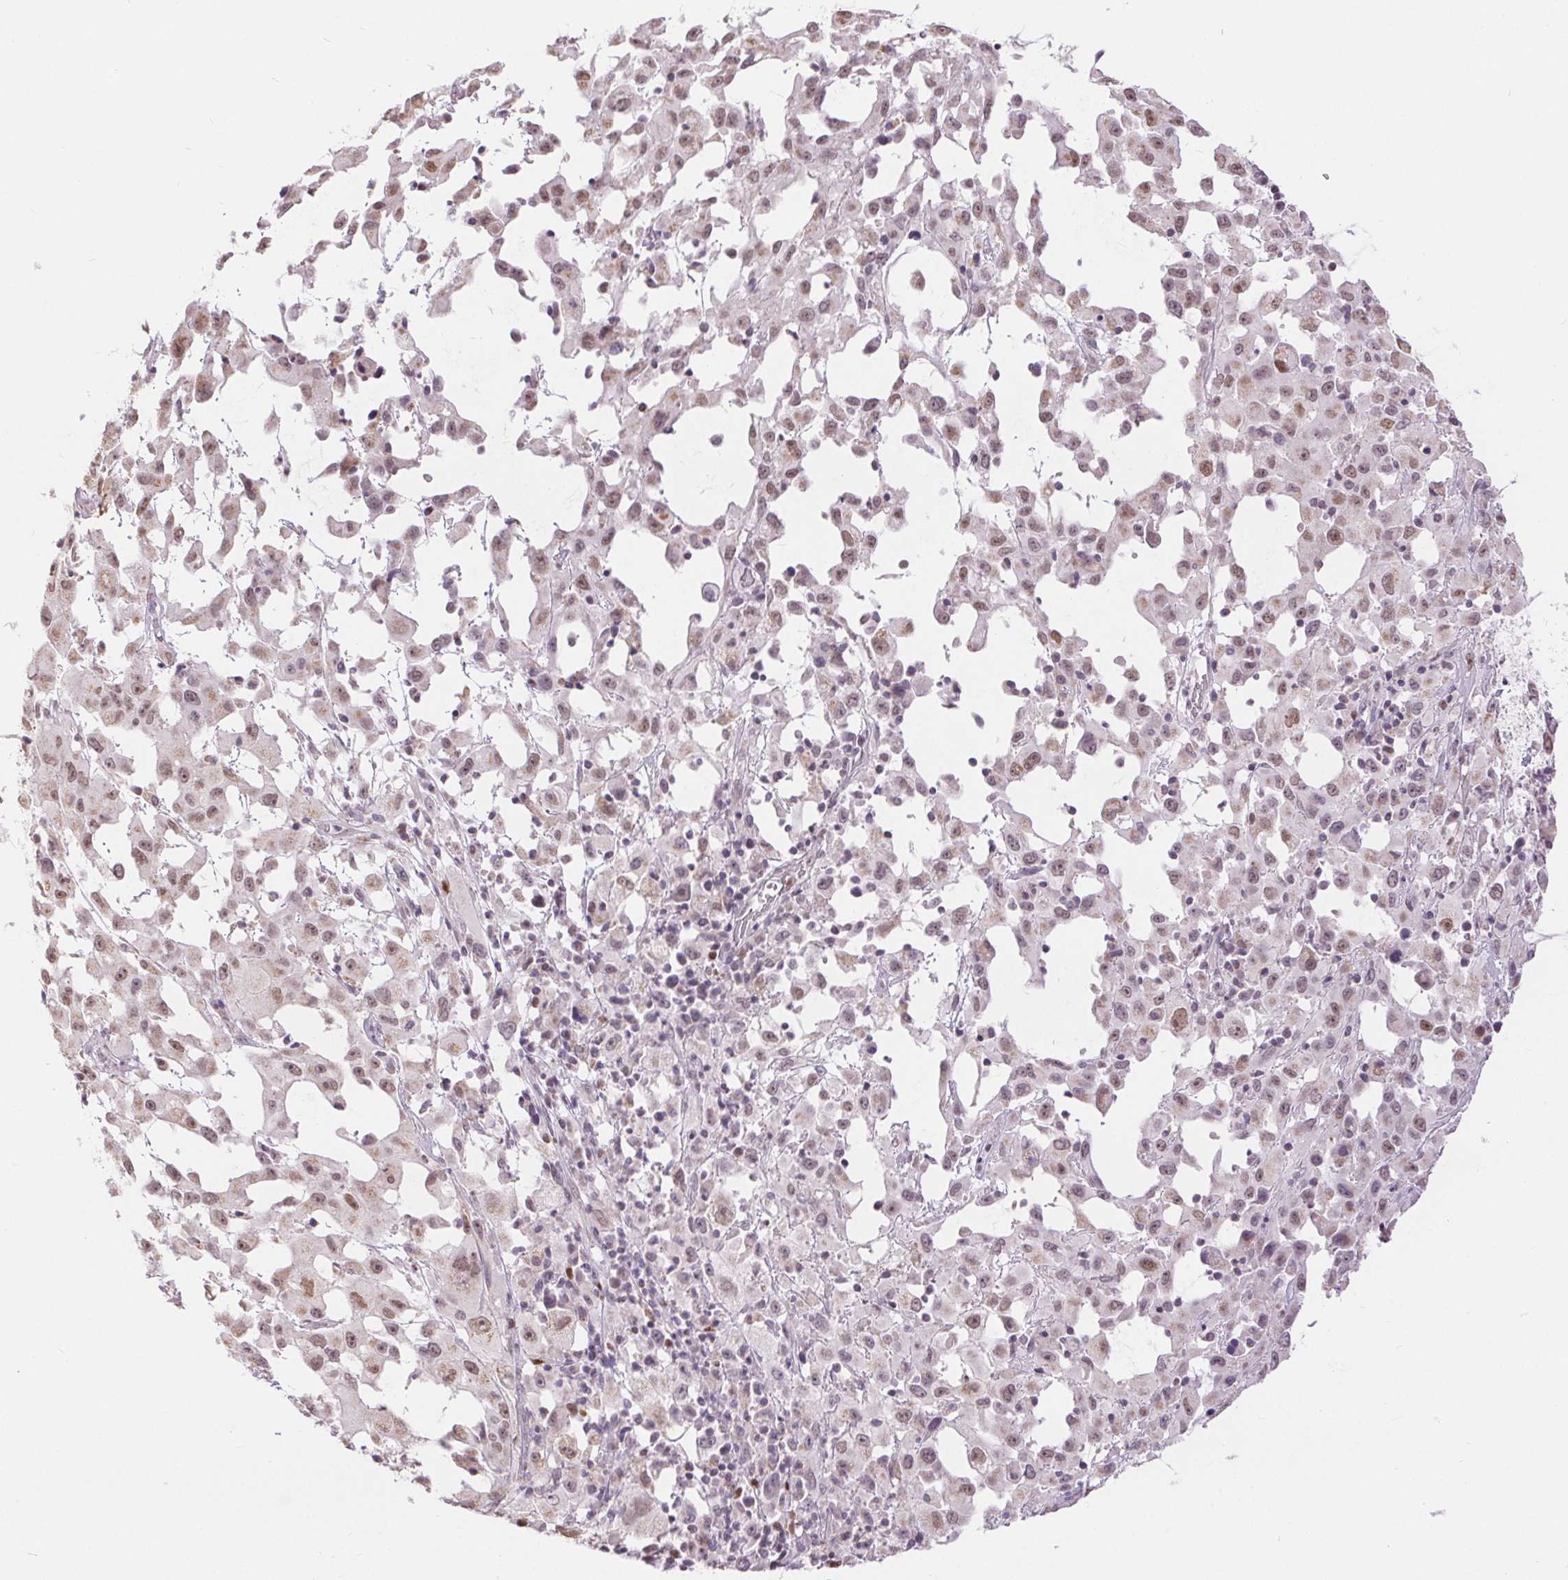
{"staining": {"intensity": "weak", "quantity": ">75%", "location": "nuclear"}, "tissue": "melanoma", "cell_type": "Tumor cells", "image_type": "cancer", "snomed": [{"axis": "morphology", "description": "Malignant melanoma, Metastatic site"}, {"axis": "topography", "description": "Soft tissue"}], "caption": "An image of human melanoma stained for a protein demonstrates weak nuclear brown staining in tumor cells. (Brightfield microscopy of DAB IHC at high magnification).", "gene": "POU2F2", "patient": {"sex": "male", "age": 50}}